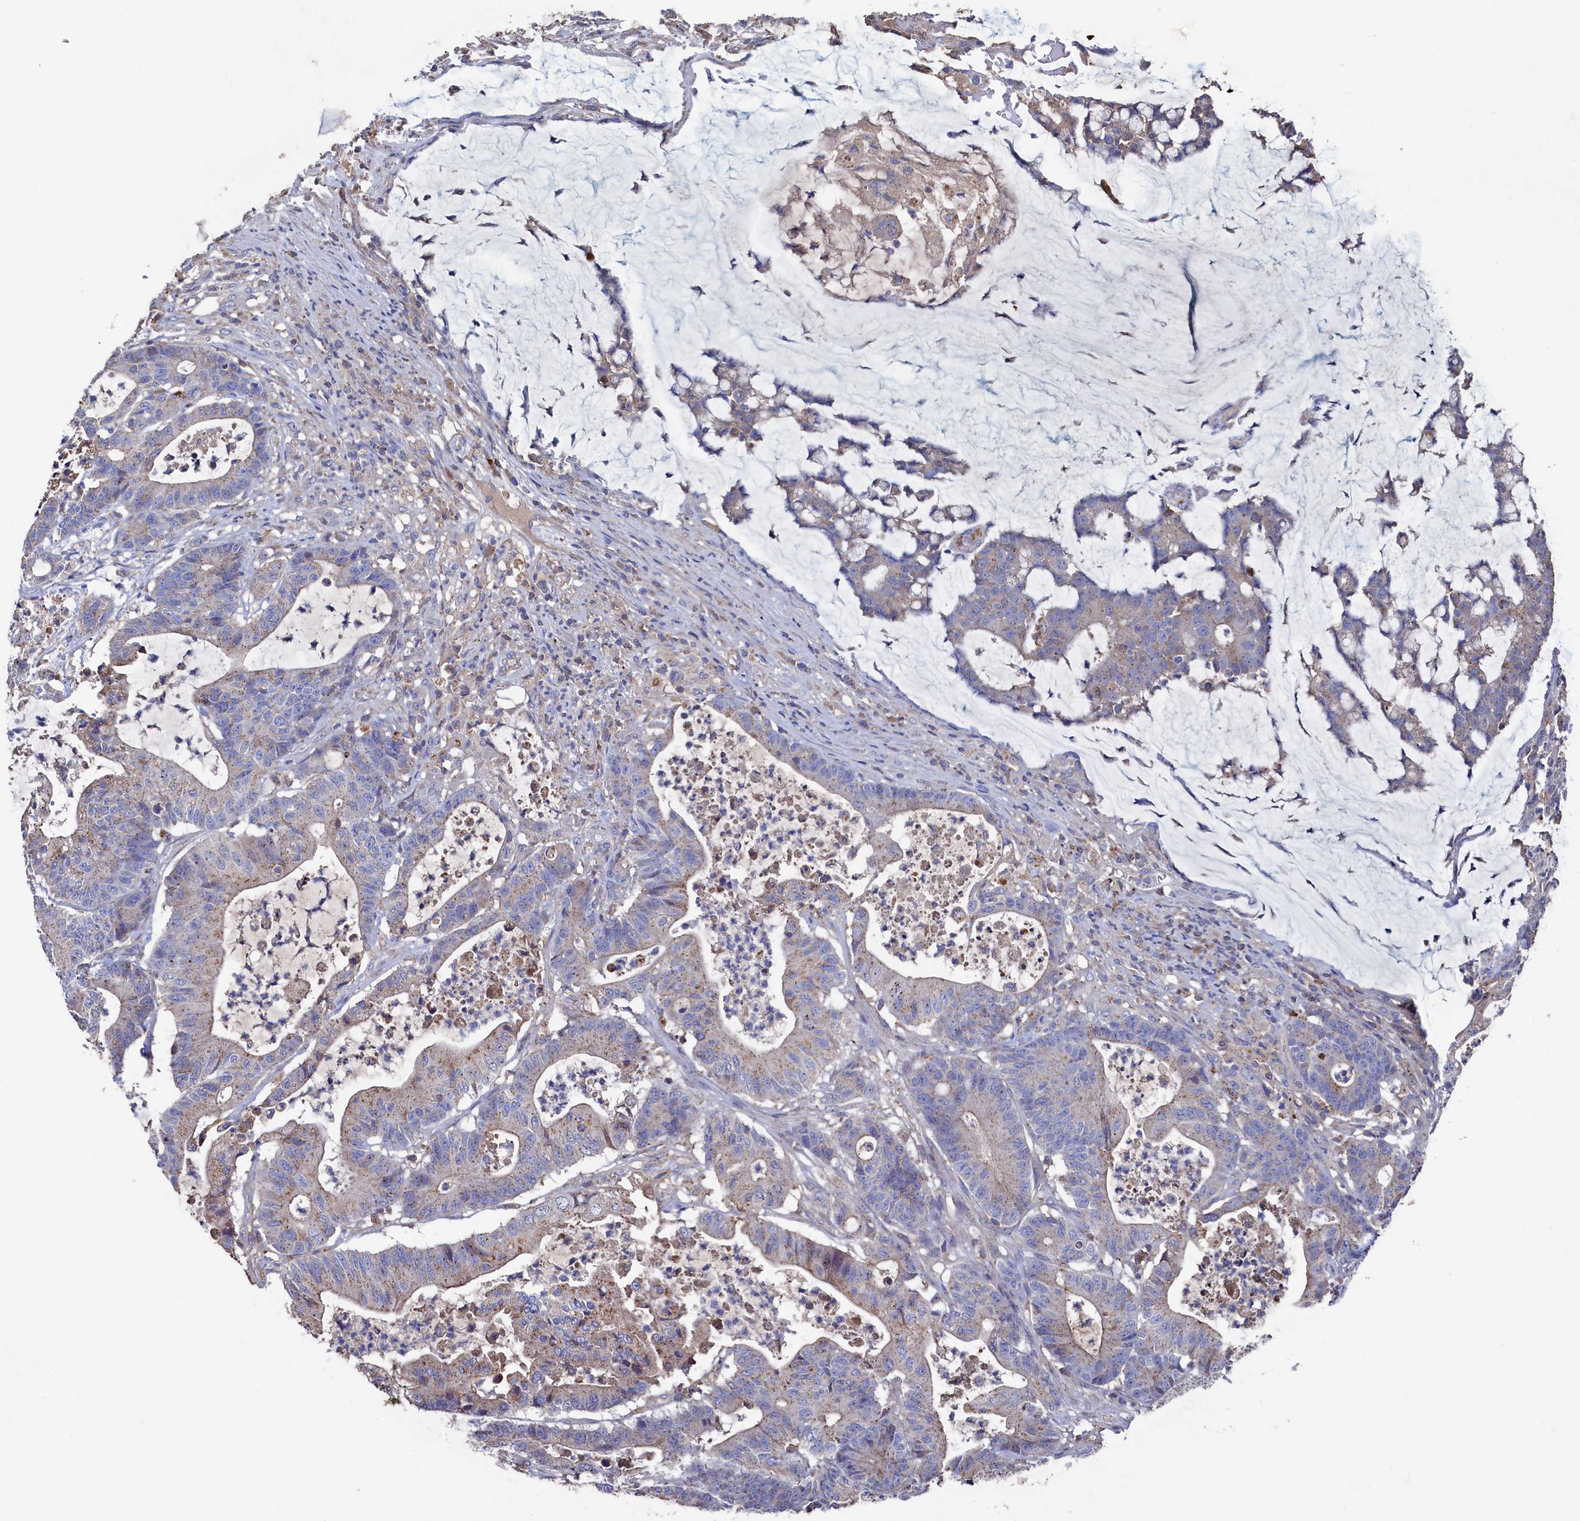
{"staining": {"intensity": "weak", "quantity": ">75%", "location": "cytoplasmic/membranous"}, "tissue": "colorectal cancer", "cell_type": "Tumor cells", "image_type": "cancer", "snomed": [{"axis": "morphology", "description": "Adenocarcinoma, NOS"}, {"axis": "topography", "description": "Colon"}], "caption": "IHC image of neoplastic tissue: human adenocarcinoma (colorectal) stained using IHC demonstrates low levels of weak protein expression localized specifically in the cytoplasmic/membranous of tumor cells, appearing as a cytoplasmic/membranous brown color.", "gene": "TK2", "patient": {"sex": "female", "age": 84}}